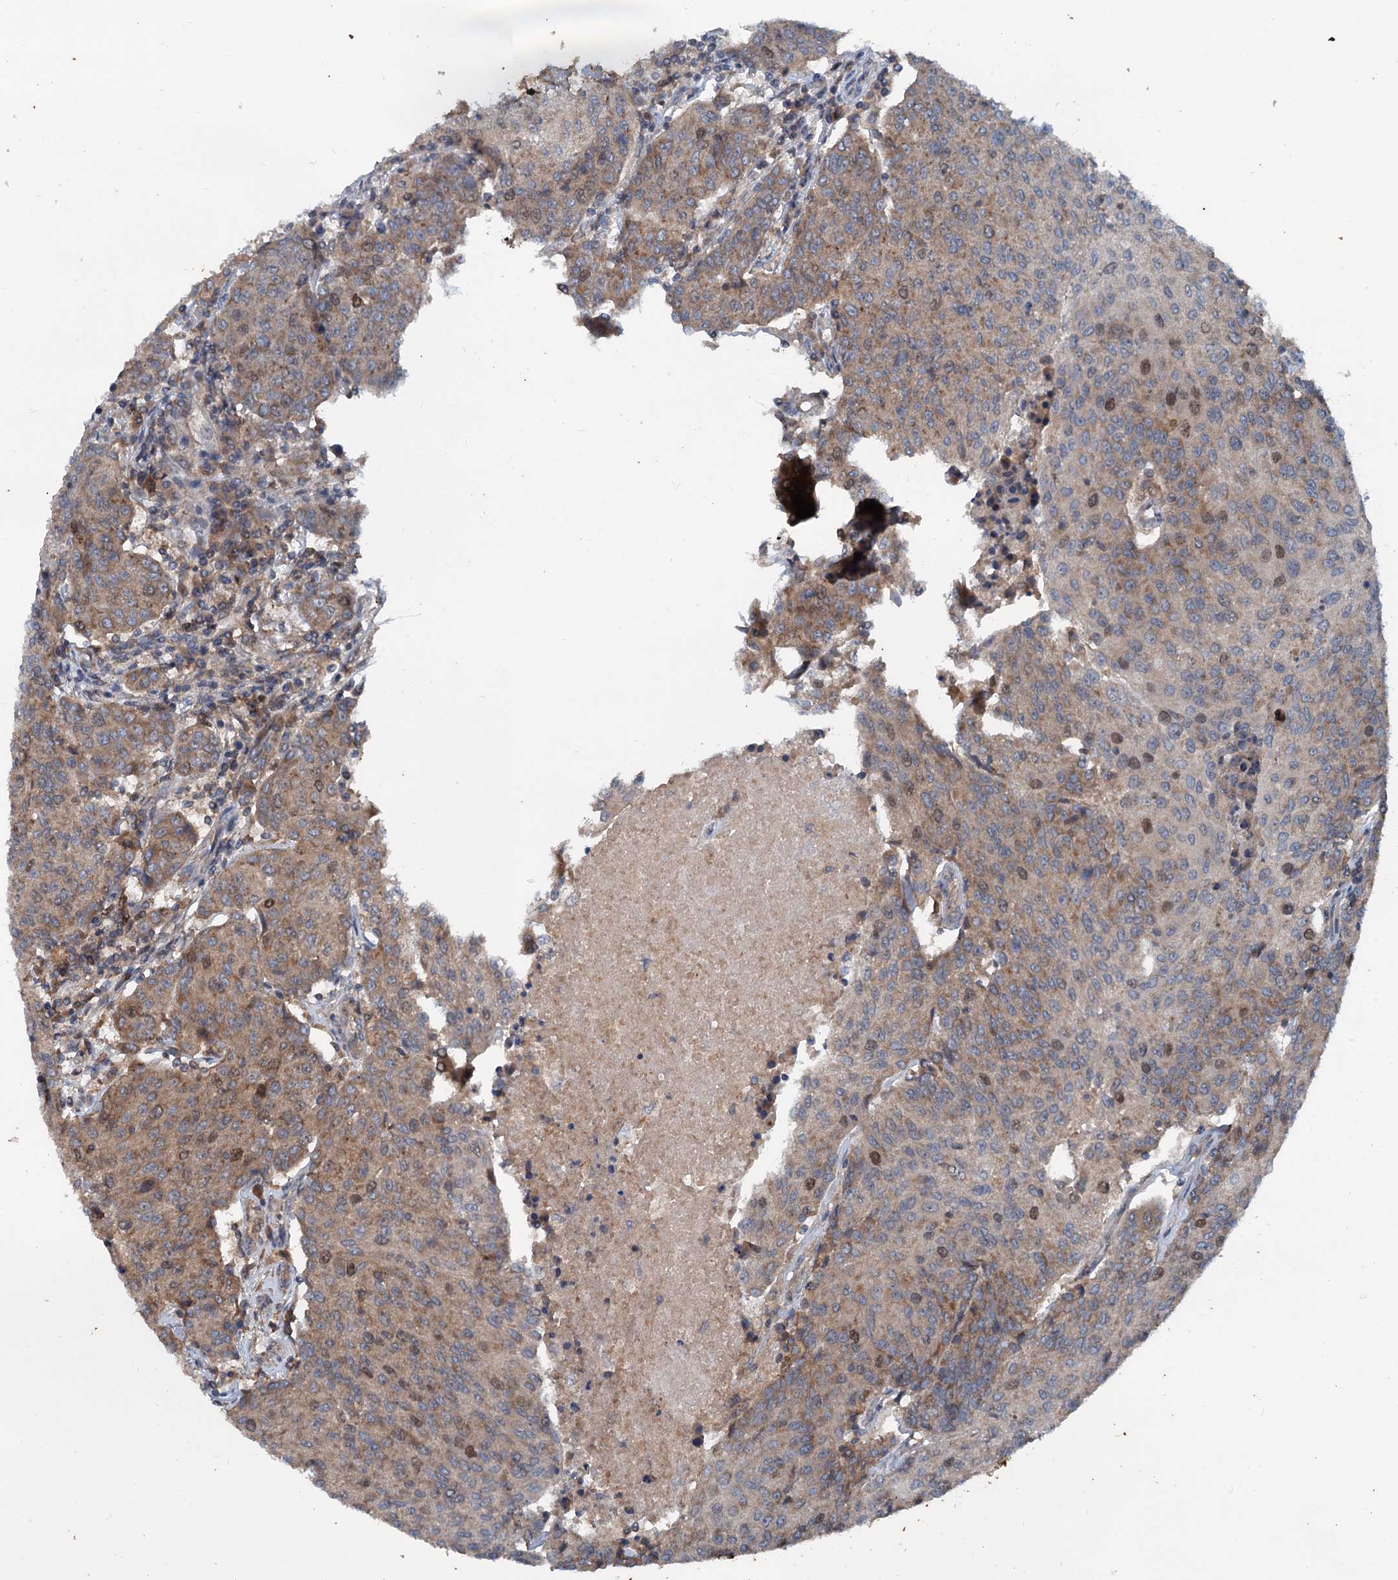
{"staining": {"intensity": "moderate", "quantity": "25%-75%", "location": "cytoplasmic/membranous,nuclear"}, "tissue": "urothelial cancer", "cell_type": "Tumor cells", "image_type": "cancer", "snomed": [{"axis": "morphology", "description": "Urothelial carcinoma, High grade"}, {"axis": "topography", "description": "Urinary bladder"}], "caption": "Immunohistochemistry (IHC) photomicrograph of neoplastic tissue: human urothelial carcinoma (high-grade) stained using IHC exhibits medium levels of moderate protein expression localized specifically in the cytoplasmic/membranous and nuclear of tumor cells, appearing as a cytoplasmic/membranous and nuclear brown color.", "gene": "TEDC1", "patient": {"sex": "female", "age": 85}}